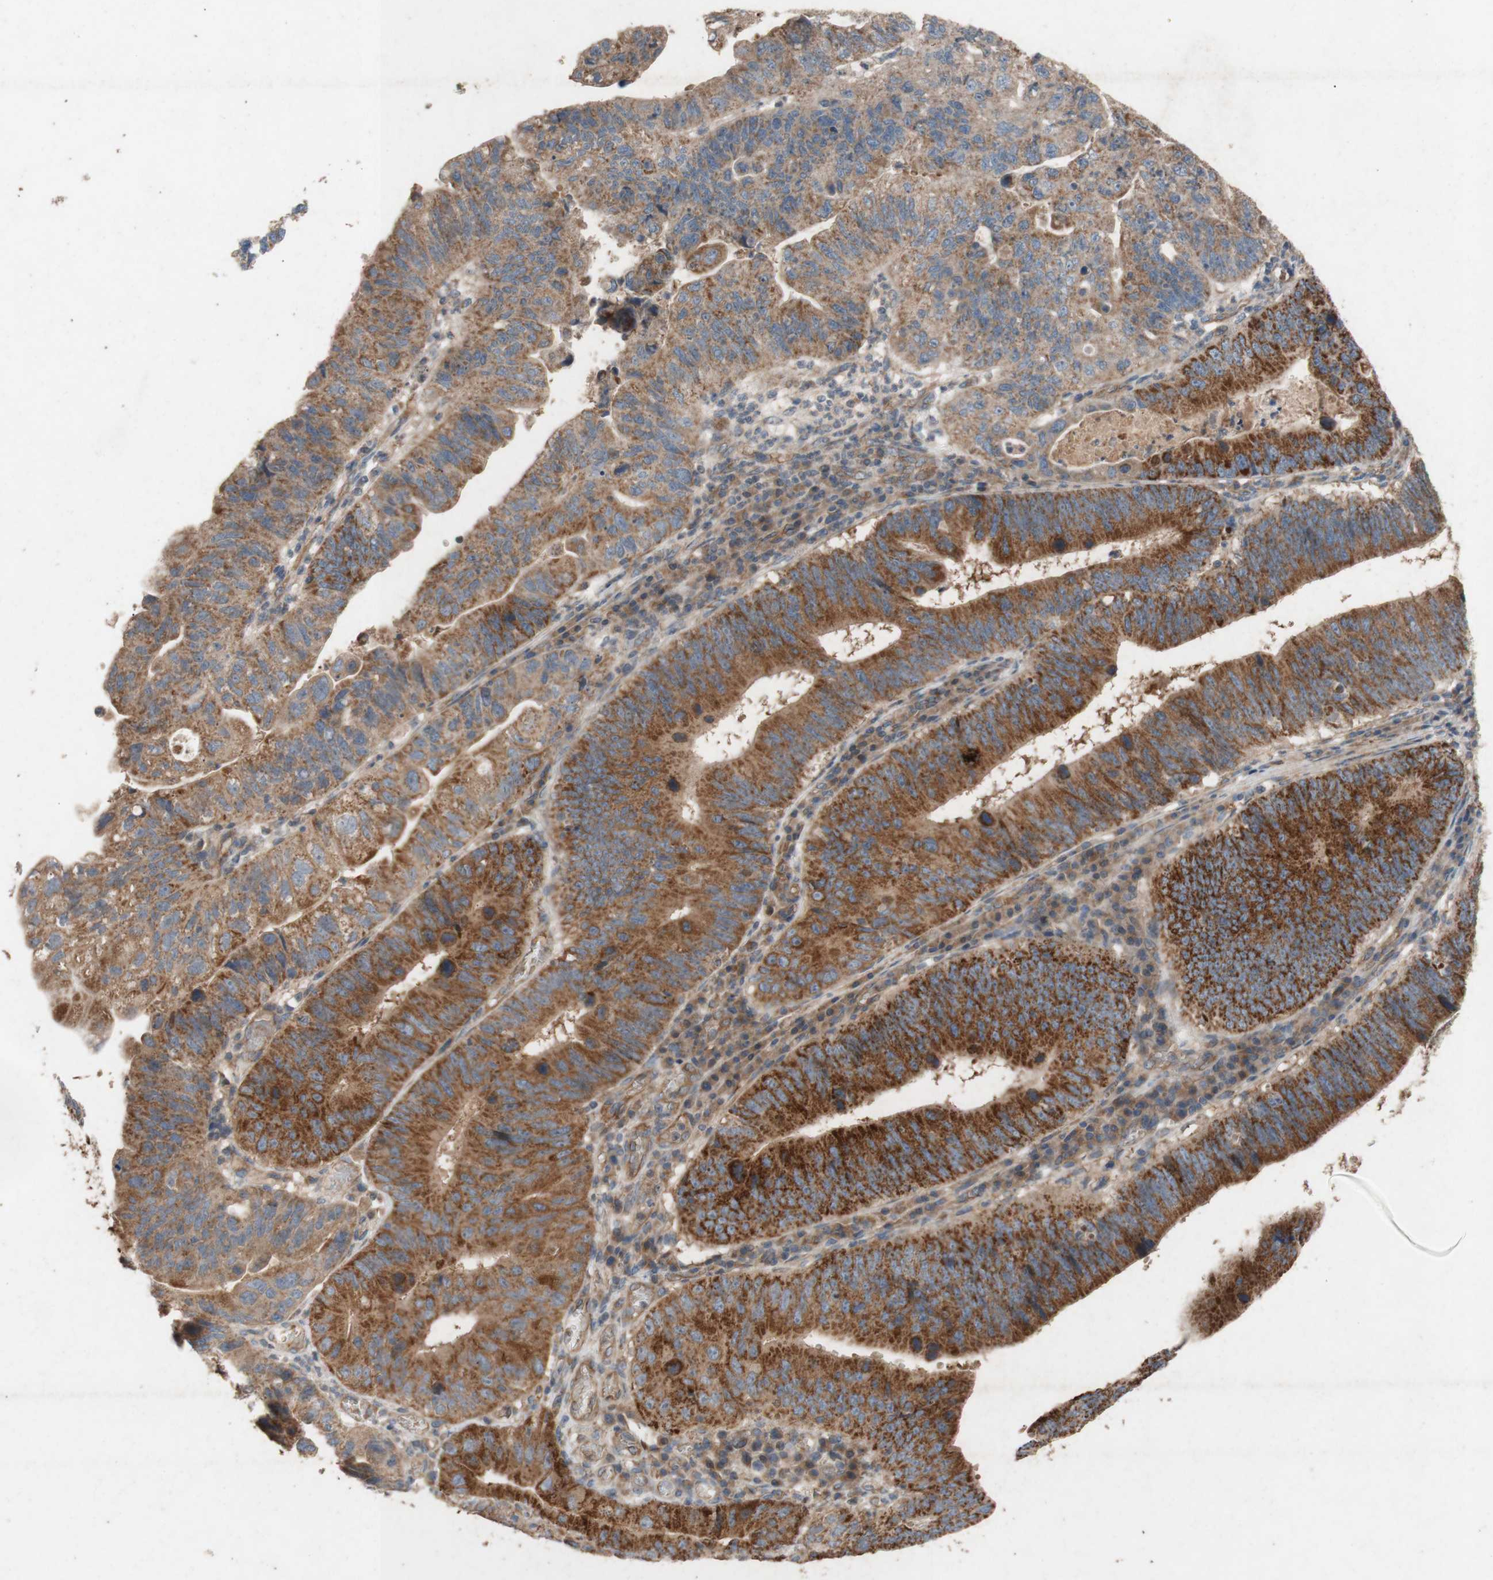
{"staining": {"intensity": "moderate", "quantity": ">75%", "location": "cytoplasmic/membranous"}, "tissue": "stomach cancer", "cell_type": "Tumor cells", "image_type": "cancer", "snomed": [{"axis": "morphology", "description": "Adenocarcinoma, NOS"}, {"axis": "topography", "description": "Stomach"}], "caption": "Immunohistochemistry photomicrograph of stomach adenocarcinoma stained for a protein (brown), which exhibits medium levels of moderate cytoplasmic/membranous staining in about >75% of tumor cells.", "gene": "TST", "patient": {"sex": "male", "age": 59}}